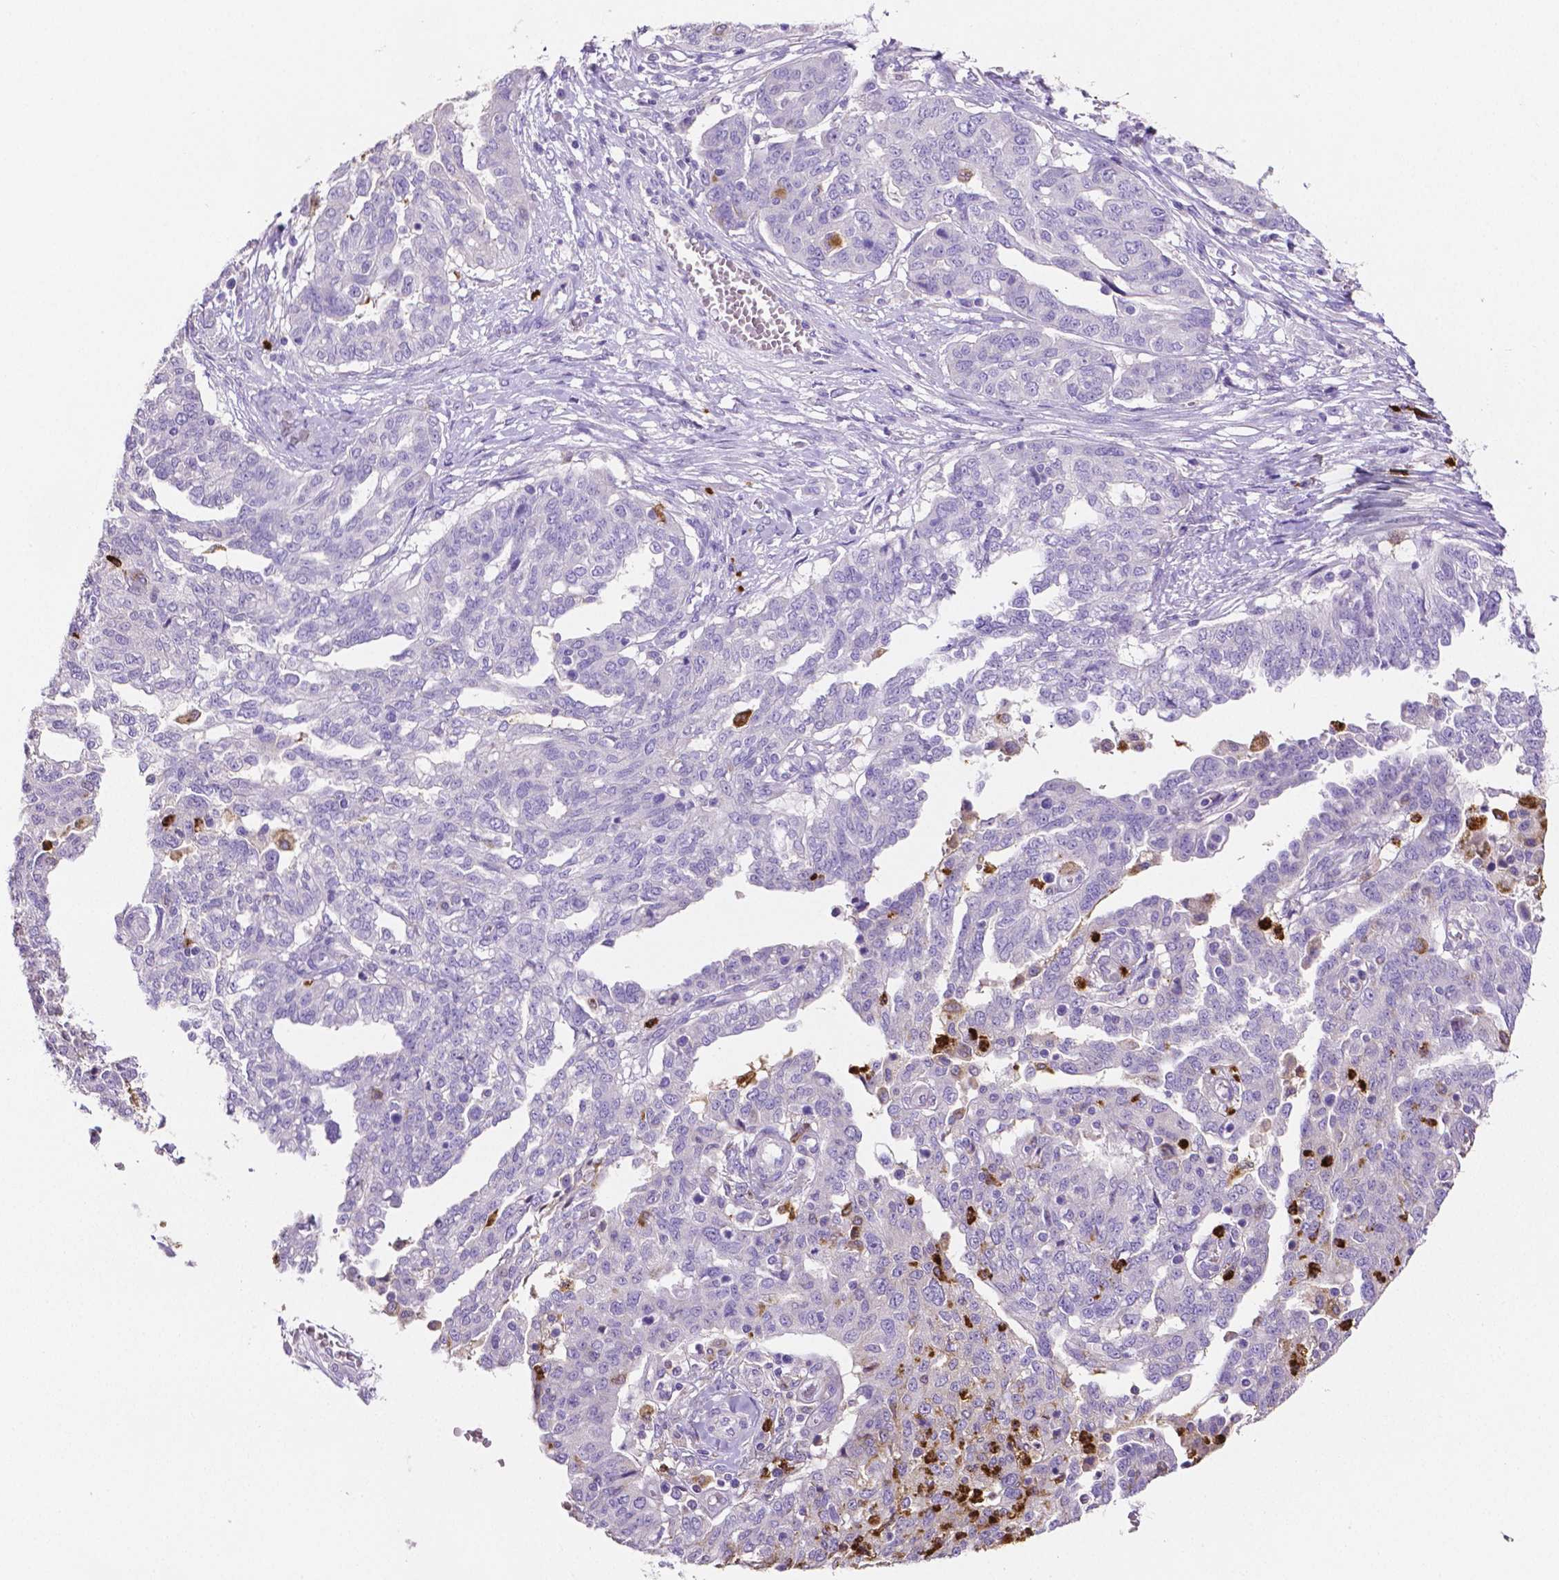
{"staining": {"intensity": "negative", "quantity": "none", "location": "none"}, "tissue": "ovarian cancer", "cell_type": "Tumor cells", "image_type": "cancer", "snomed": [{"axis": "morphology", "description": "Cystadenocarcinoma, serous, NOS"}, {"axis": "topography", "description": "Ovary"}], "caption": "Histopathology image shows no significant protein staining in tumor cells of ovarian serous cystadenocarcinoma.", "gene": "MMP9", "patient": {"sex": "female", "age": 67}}